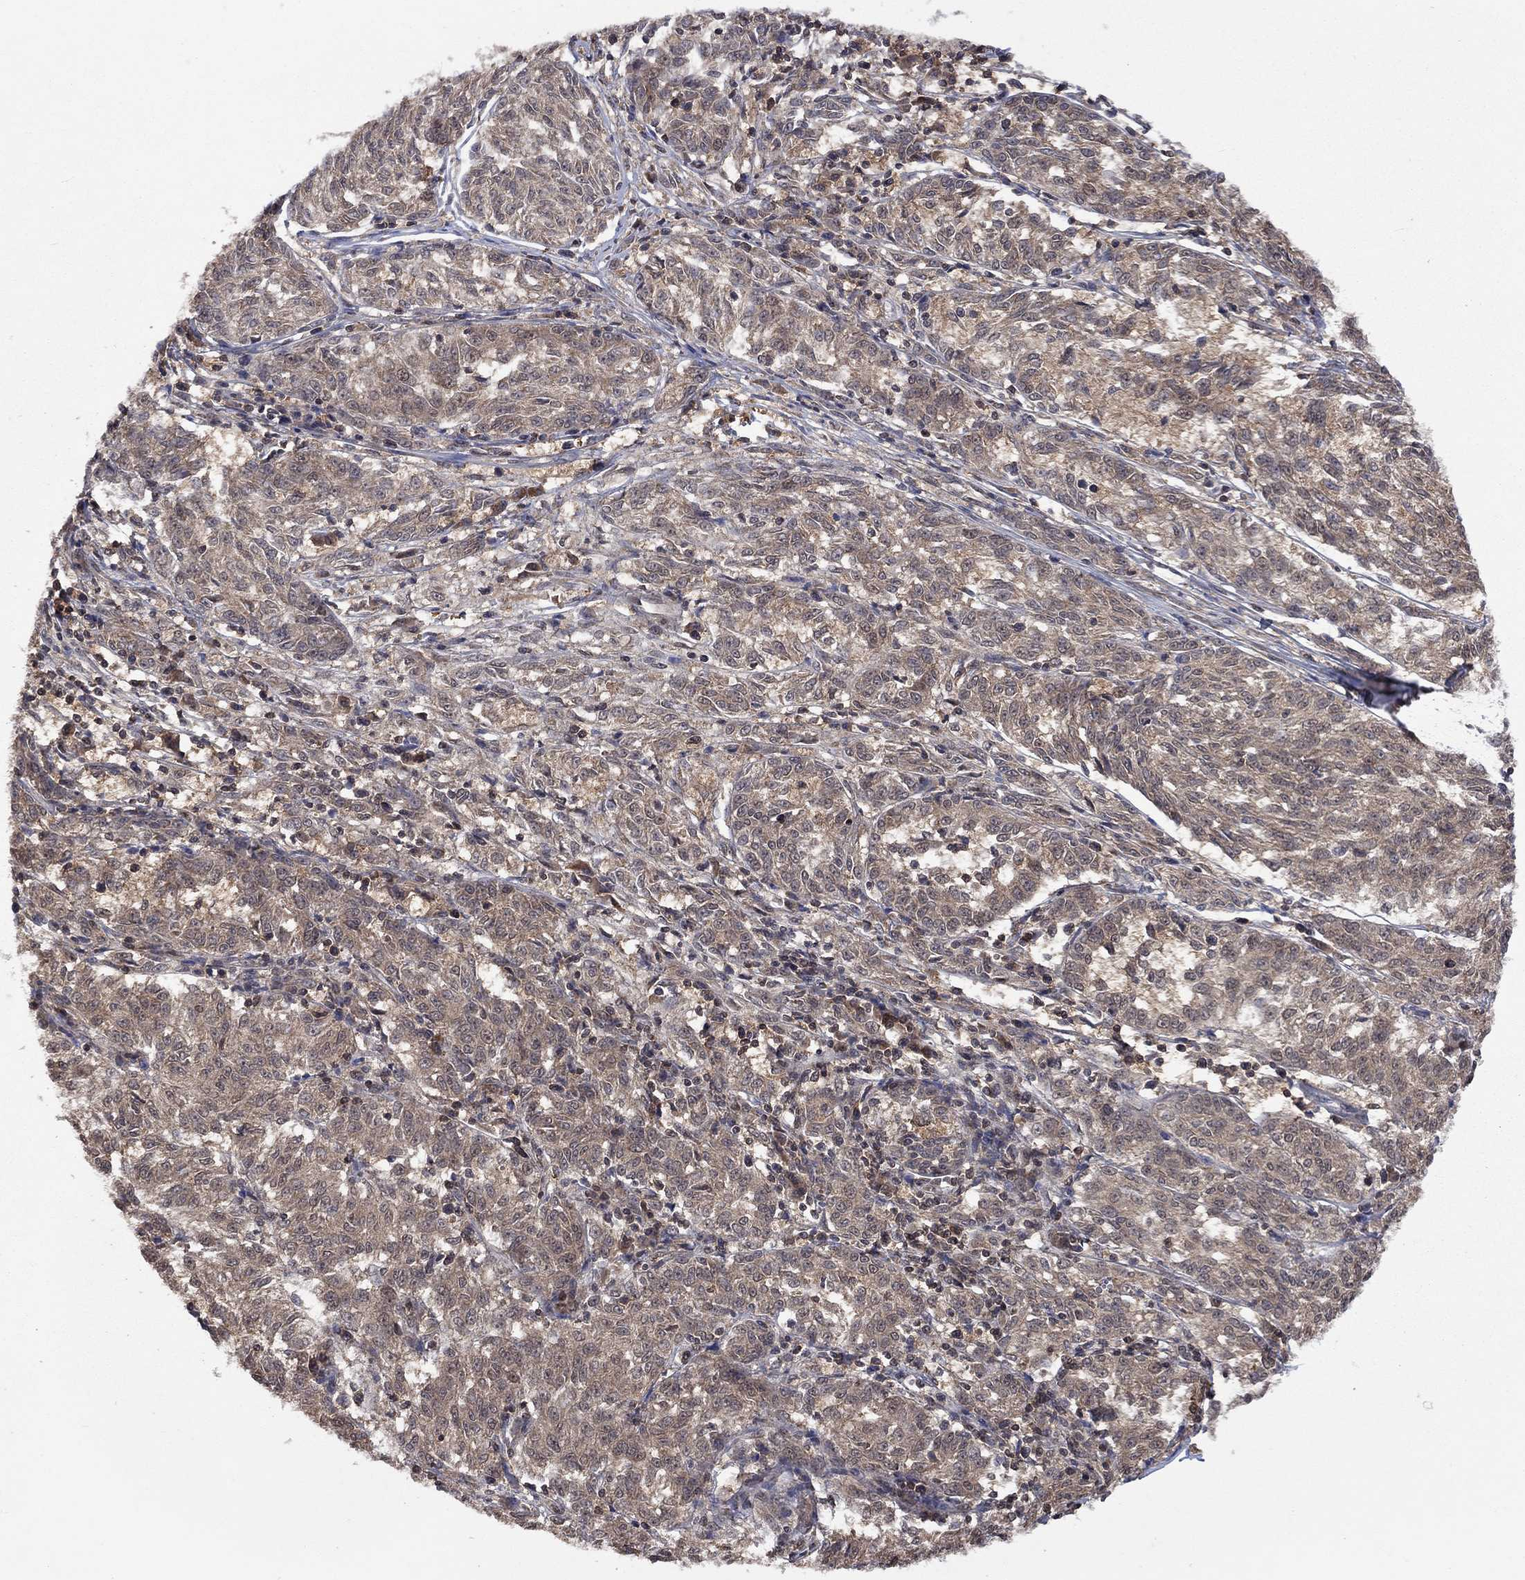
{"staining": {"intensity": "weak", "quantity": ">75%", "location": "cytoplasmic/membranous"}, "tissue": "melanoma", "cell_type": "Tumor cells", "image_type": "cancer", "snomed": [{"axis": "morphology", "description": "Malignant melanoma, NOS"}, {"axis": "topography", "description": "Skin"}], "caption": "Malignant melanoma tissue reveals weak cytoplasmic/membranous expression in about >75% of tumor cells, visualized by immunohistochemistry.", "gene": "IAH1", "patient": {"sex": "female", "age": 72}}